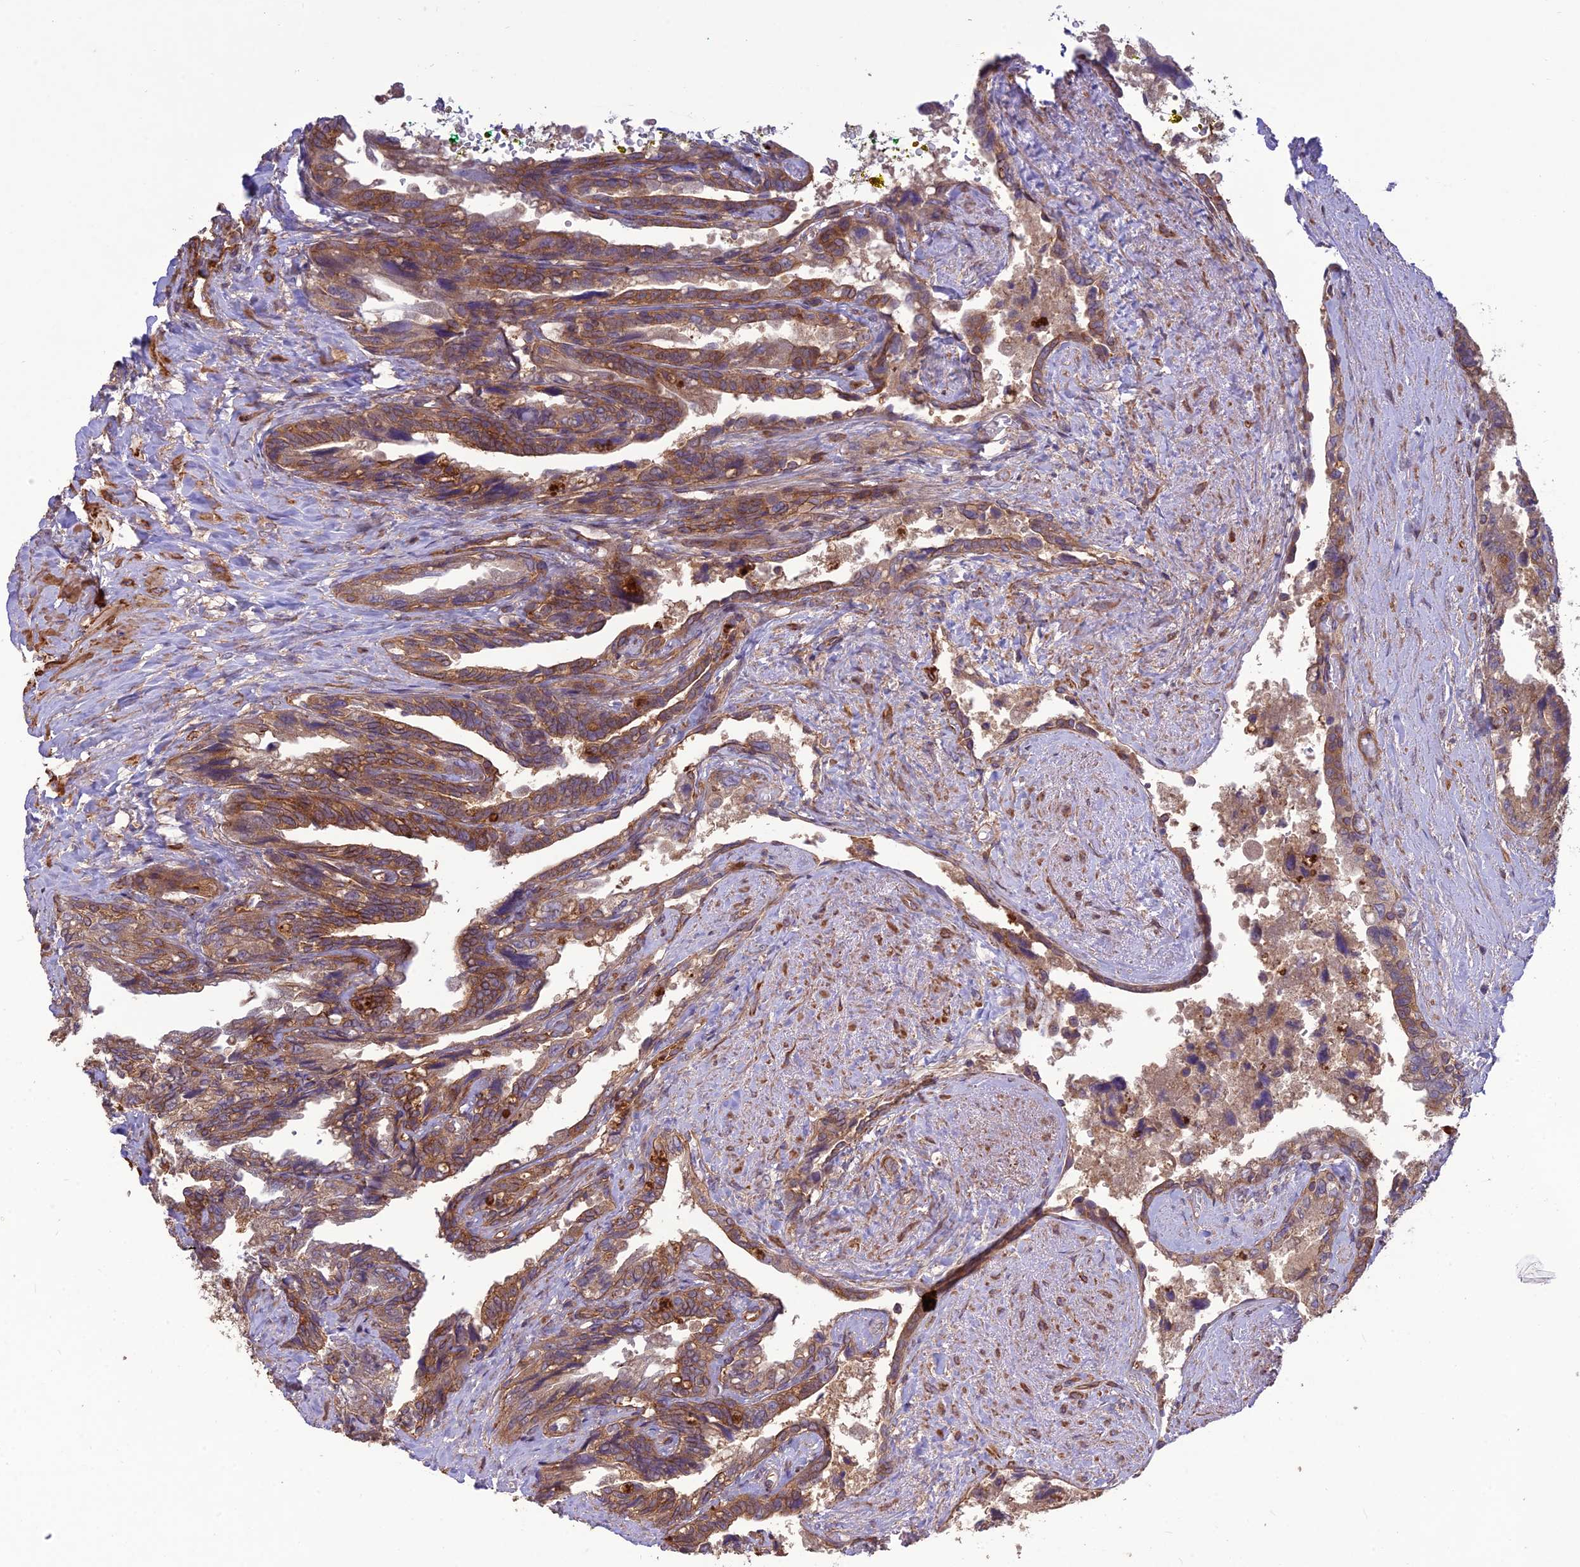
{"staining": {"intensity": "strong", "quantity": "25%-75%", "location": "cytoplasmic/membranous"}, "tissue": "seminal vesicle", "cell_type": "Glandular cells", "image_type": "normal", "snomed": [{"axis": "morphology", "description": "Normal tissue, NOS"}, {"axis": "topography", "description": "Seminal veicle"}, {"axis": "topography", "description": "Peripheral nerve tissue"}], "caption": "Immunohistochemistry (IHC) photomicrograph of normal seminal vesicle: seminal vesicle stained using immunohistochemistry (IHC) displays high levels of strong protein expression localized specifically in the cytoplasmic/membranous of glandular cells, appearing as a cytoplasmic/membranous brown color.", "gene": "TMEM131L", "patient": {"sex": "male", "age": 60}}